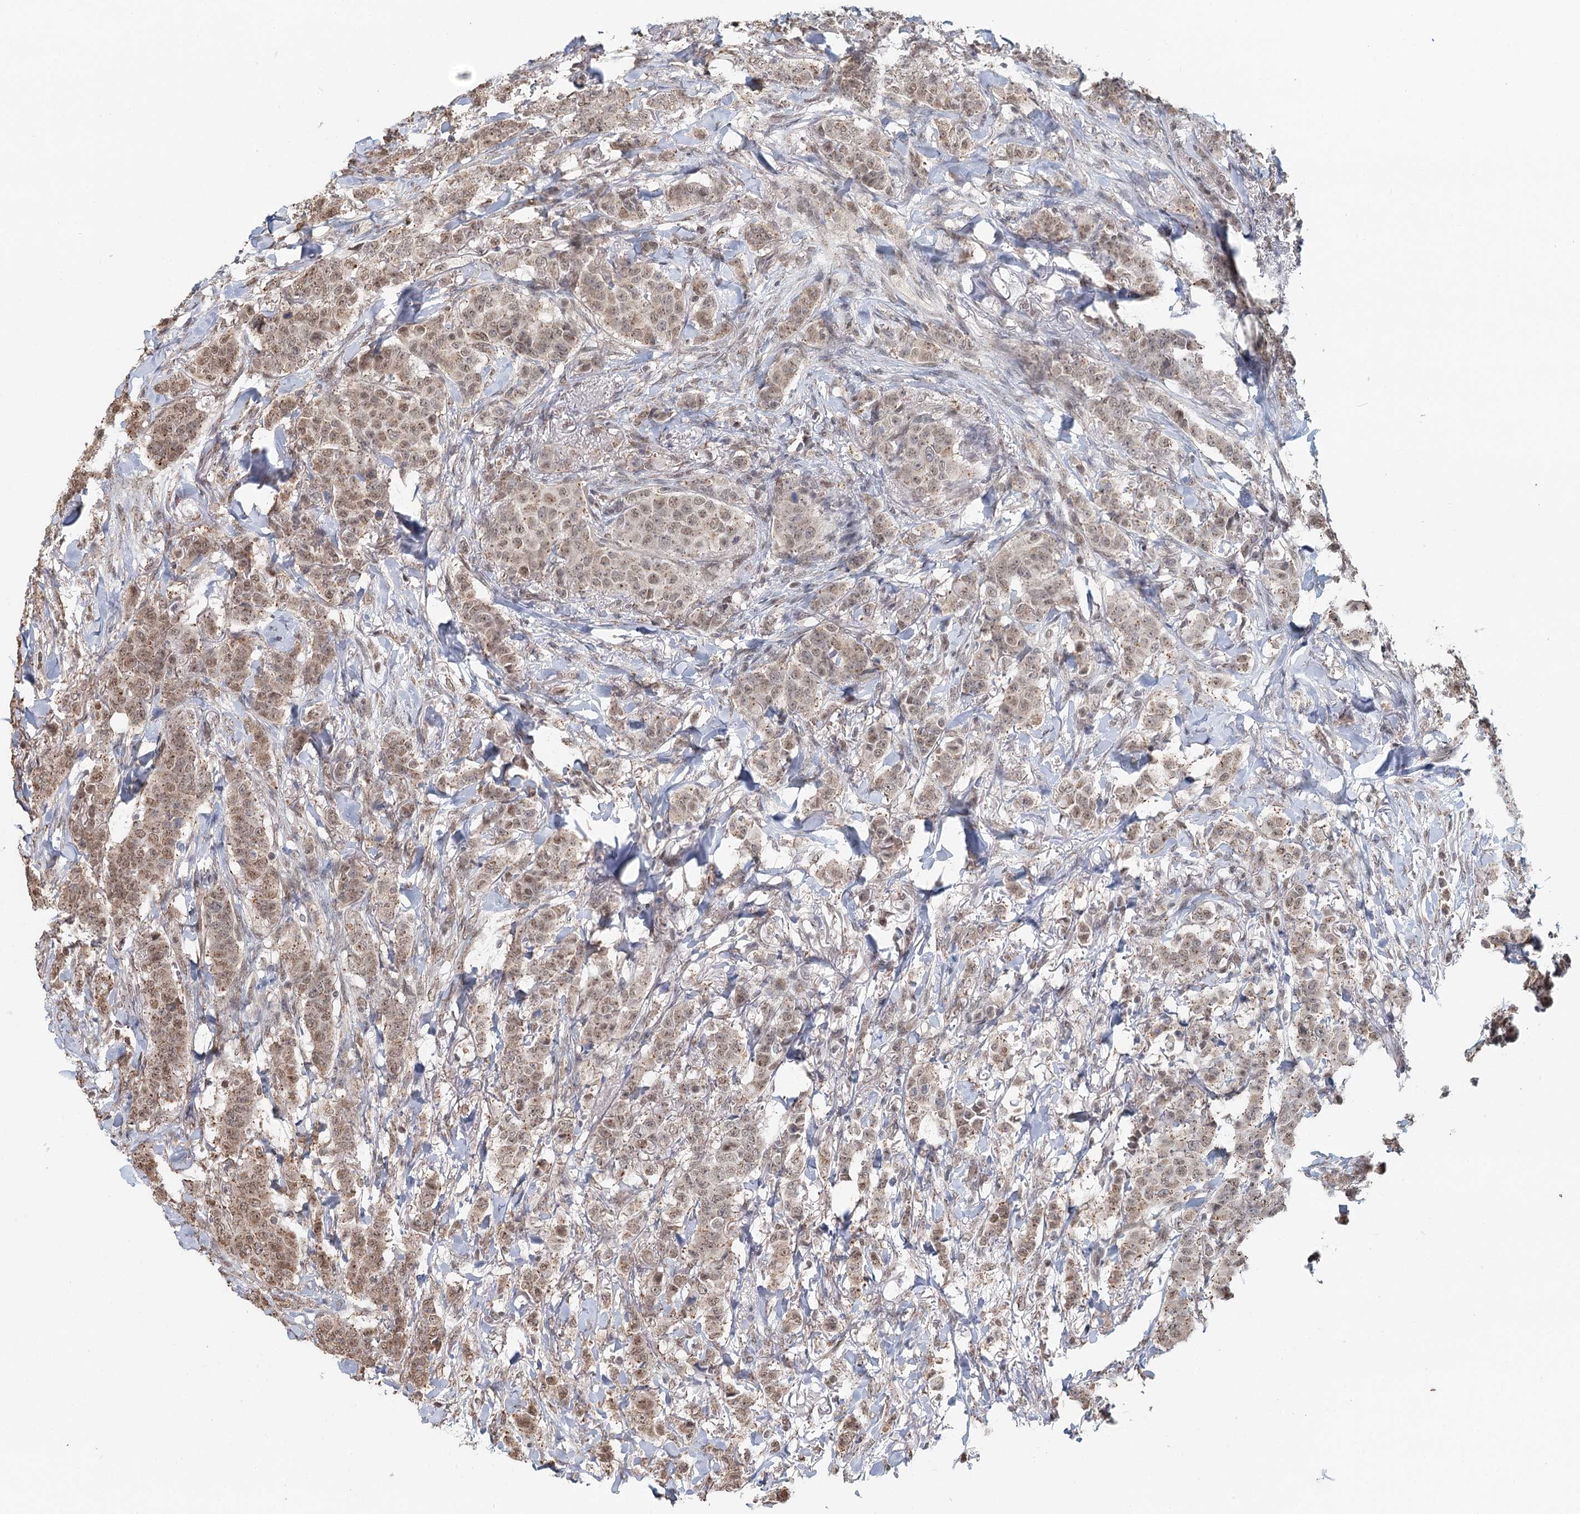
{"staining": {"intensity": "weak", "quantity": "25%-75%", "location": "cytoplasmic/membranous,nuclear"}, "tissue": "breast cancer", "cell_type": "Tumor cells", "image_type": "cancer", "snomed": [{"axis": "morphology", "description": "Duct carcinoma"}, {"axis": "topography", "description": "Breast"}], "caption": "Immunohistochemical staining of human breast infiltrating ductal carcinoma shows low levels of weak cytoplasmic/membranous and nuclear expression in about 25%-75% of tumor cells.", "gene": "GPALPP1", "patient": {"sex": "female", "age": 40}}